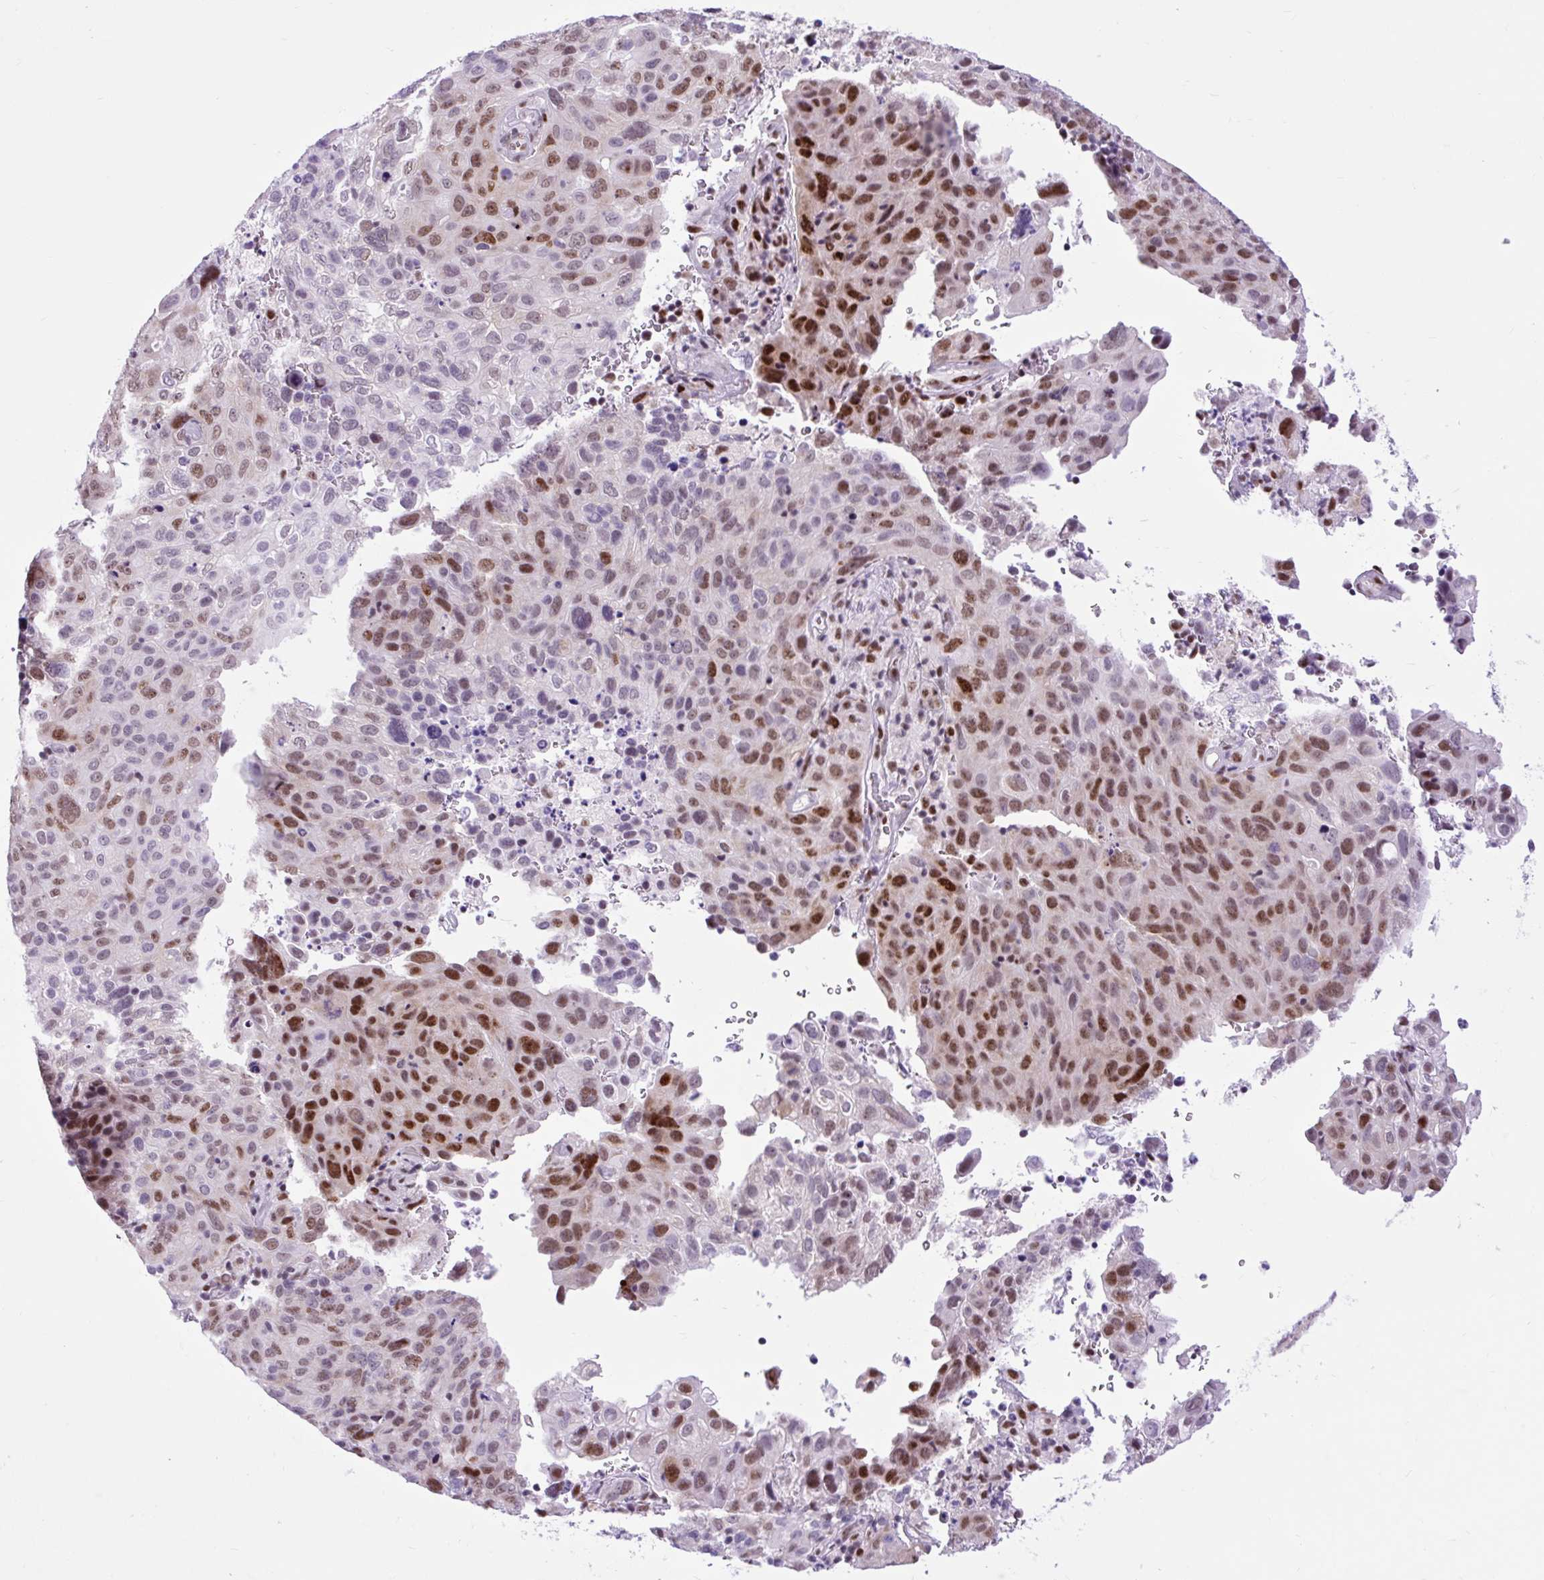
{"staining": {"intensity": "moderate", "quantity": ">75%", "location": "nuclear"}, "tissue": "cervical cancer", "cell_type": "Tumor cells", "image_type": "cancer", "snomed": [{"axis": "morphology", "description": "Squamous cell carcinoma, NOS"}, {"axis": "topography", "description": "Cervix"}], "caption": "This is an image of immunohistochemistry staining of cervical cancer, which shows moderate positivity in the nuclear of tumor cells.", "gene": "CLK2", "patient": {"sex": "female", "age": 44}}